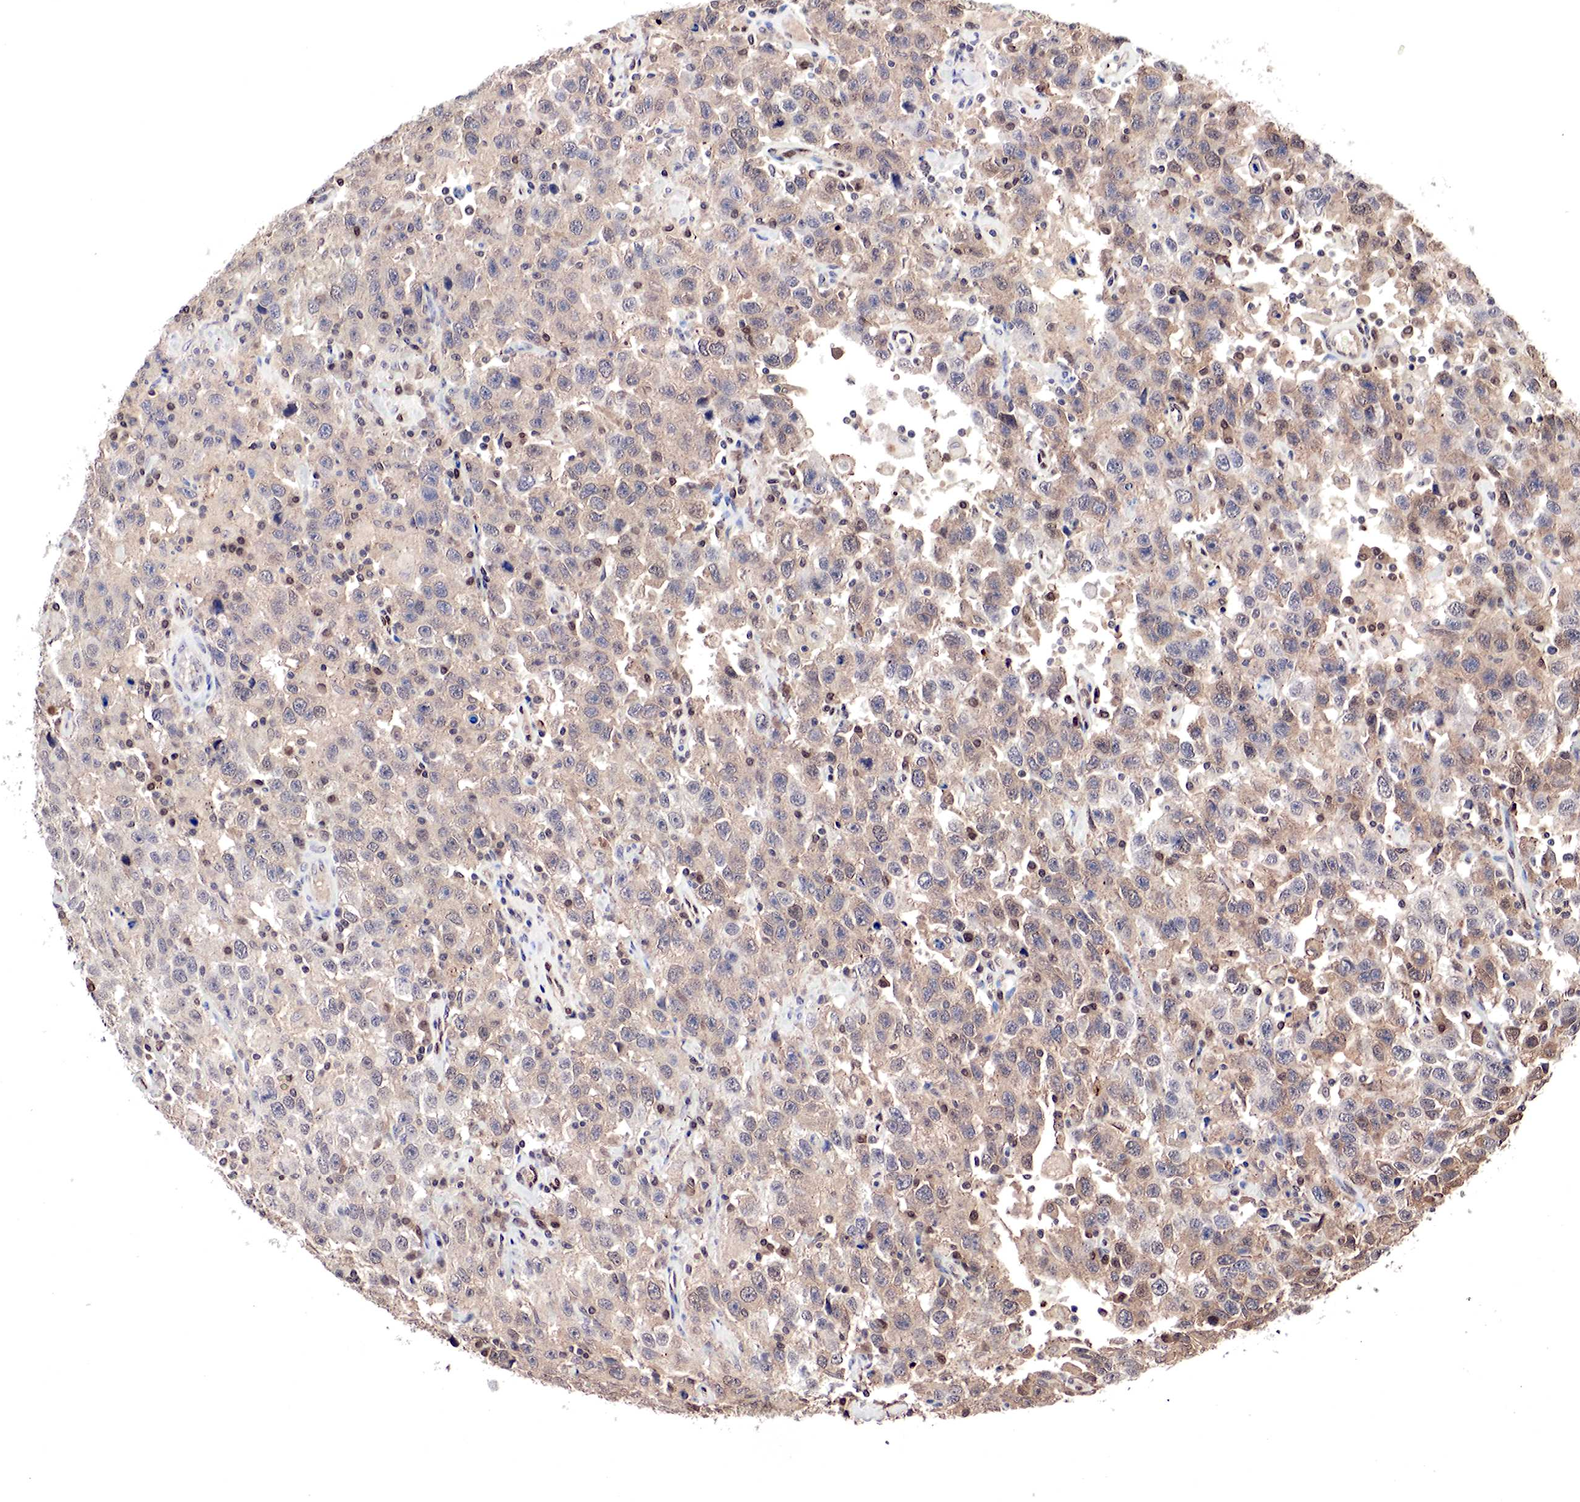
{"staining": {"intensity": "moderate", "quantity": ">75%", "location": "cytoplasmic/membranous"}, "tissue": "testis cancer", "cell_type": "Tumor cells", "image_type": "cancer", "snomed": [{"axis": "morphology", "description": "Seminoma, NOS"}, {"axis": "topography", "description": "Testis"}], "caption": "A photomicrograph of testis seminoma stained for a protein shows moderate cytoplasmic/membranous brown staining in tumor cells. Using DAB (3,3'-diaminobenzidine) (brown) and hematoxylin (blue) stains, captured at high magnification using brightfield microscopy.", "gene": "DACH2", "patient": {"sex": "male", "age": 41}}